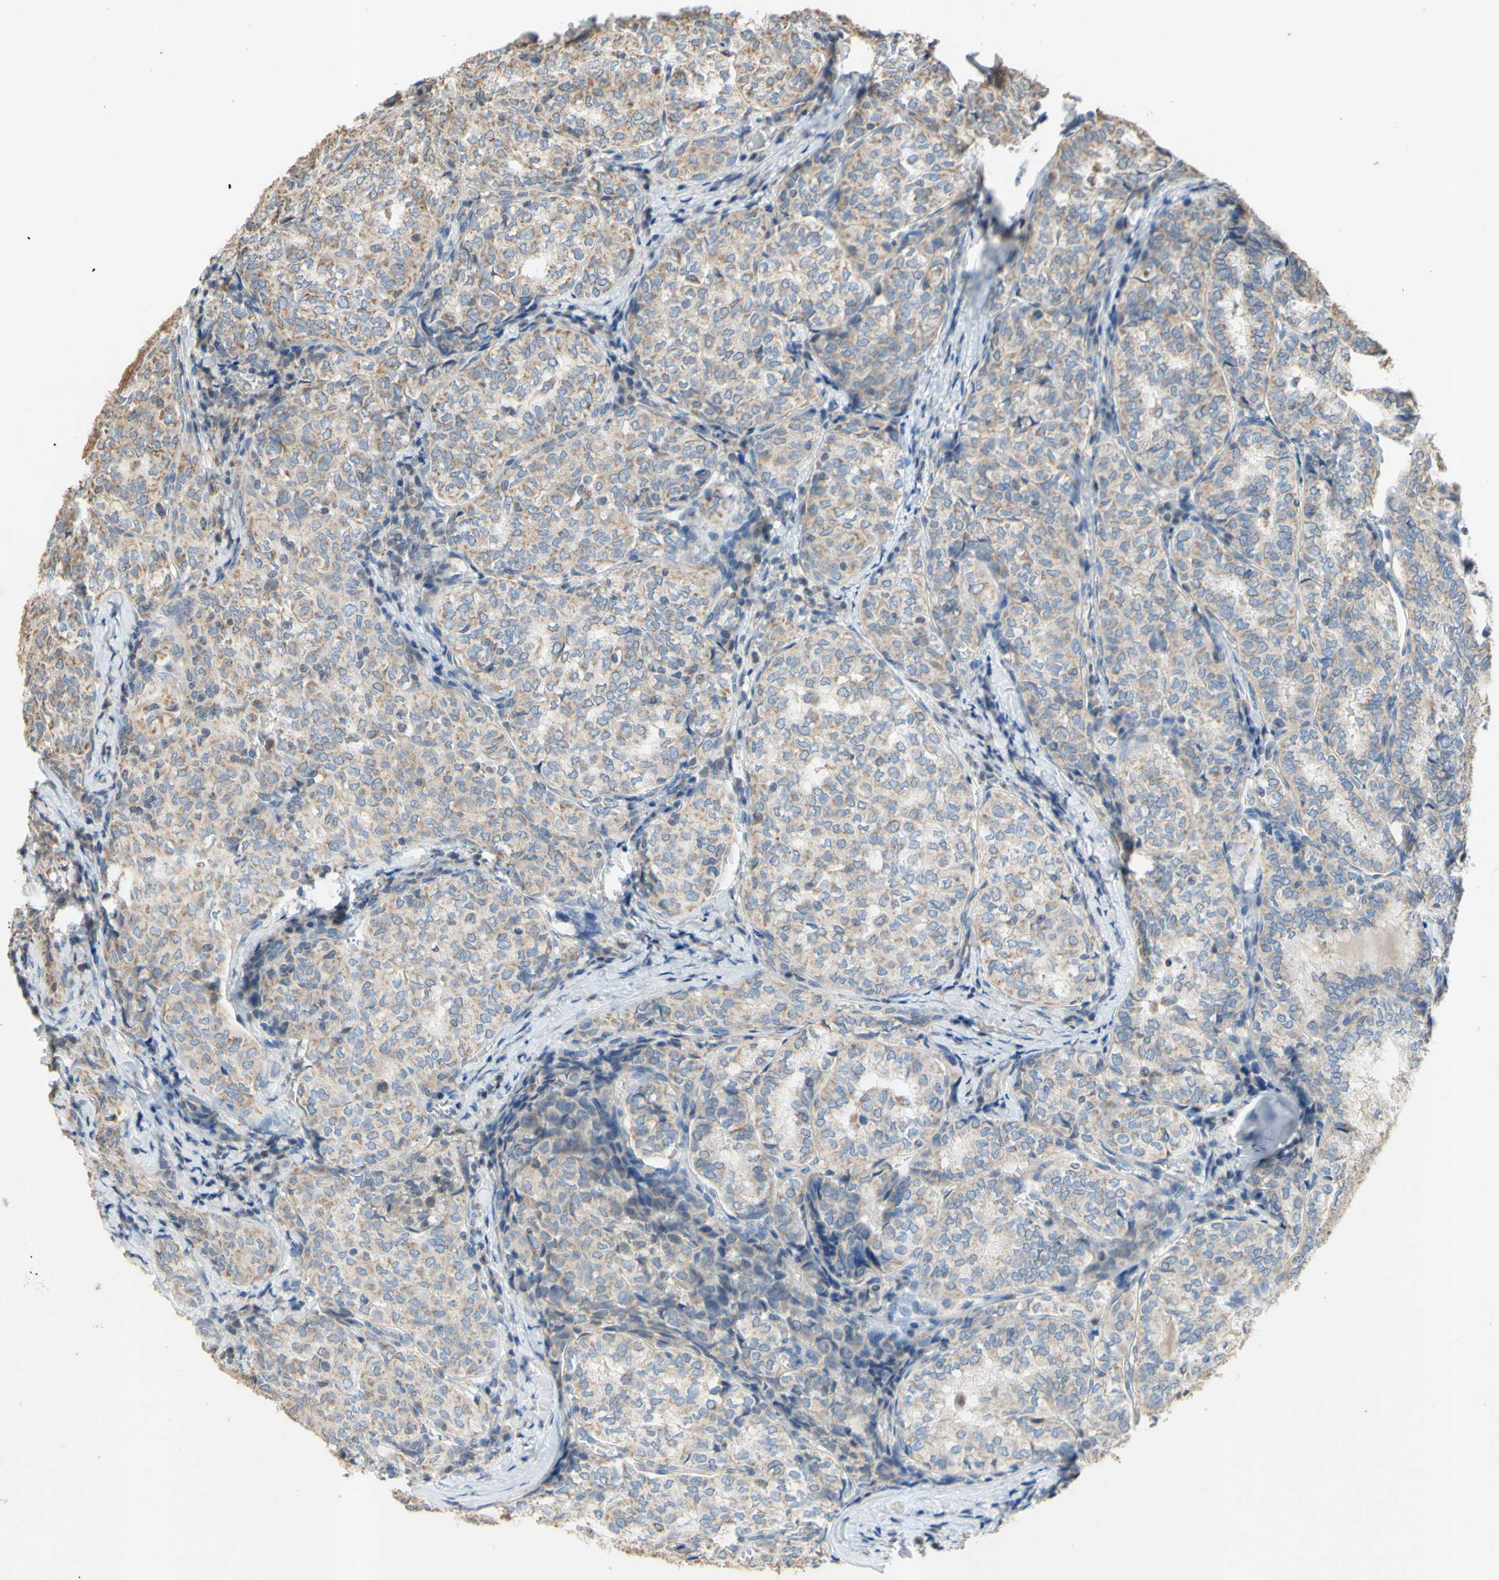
{"staining": {"intensity": "weak", "quantity": "25%-75%", "location": "cytoplasmic/membranous"}, "tissue": "thyroid cancer", "cell_type": "Tumor cells", "image_type": "cancer", "snomed": [{"axis": "morphology", "description": "Normal tissue, NOS"}, {"axis": "morphology", "description": "Papillary adenocarcinoma, NOS"}, {"axis": "topography", "description": "Thyroid gland"}], "caption": "Thyroid cancer stained with immunohistochemistry (IHC) exhibits weak cytoplasmic/membranous expression in about 25%-75% of tumor cells.", "gene": "PTGIS", "patient": {"sex": "female", "age": 30}}